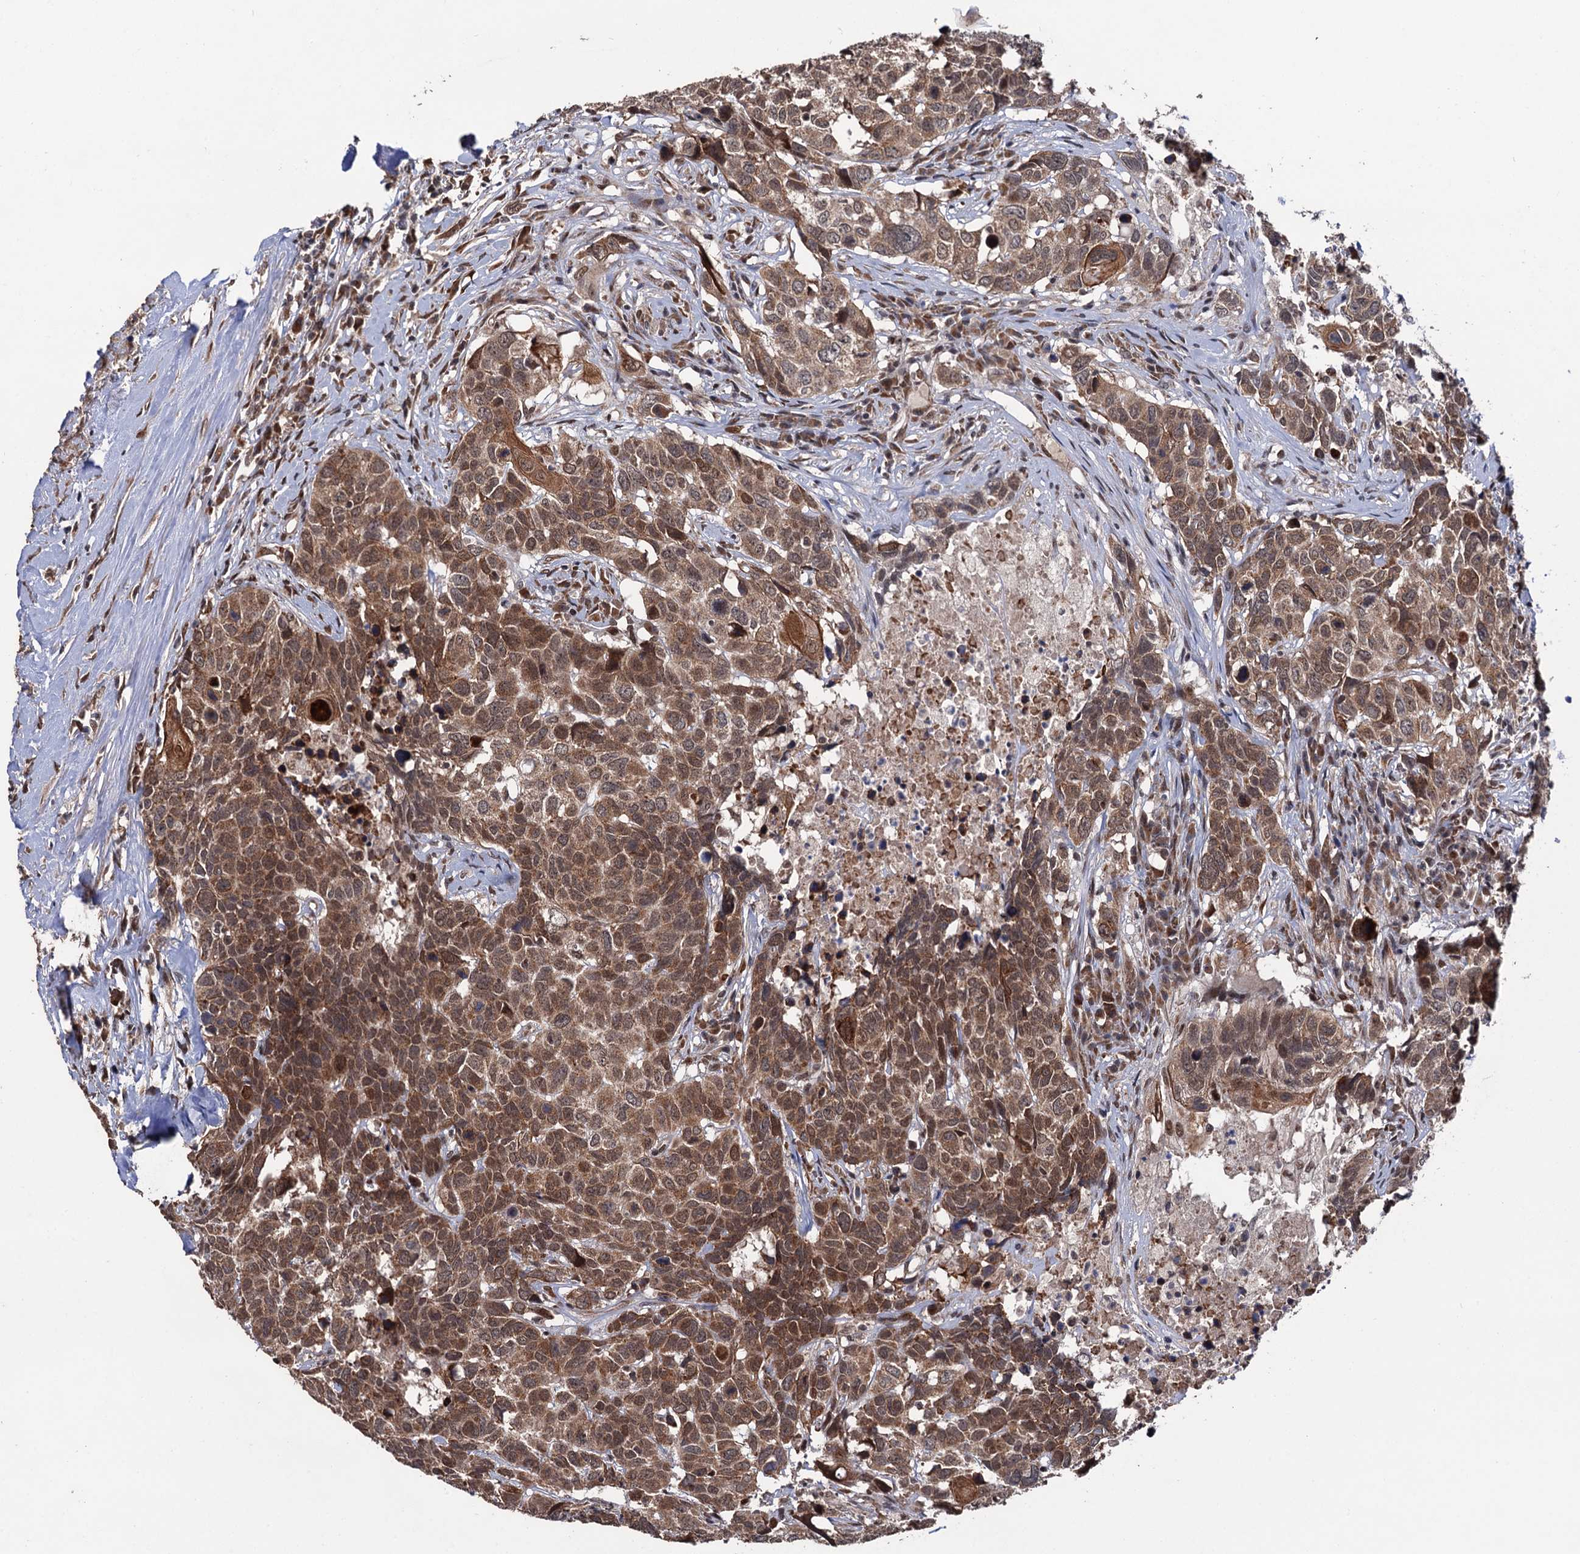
{"staining": {"intensity": "moderate", "quantity": ">75%", "location": "cytoplasmic/membranous,nuclear"}, "tissue": "head and neck cancer", "cell_type": "Tumor cells", "image_type": "cancer", "snomed": [{"axis": "morphology", "description": "Squamous cell carcinoma, NOS"}, {"axis": "topography", "description": "Head-Neck"}], "caption": "Protein staining shows moderate cytoplasmic/membranous and nuclear staining in approximately >75% of tumor cells in head and neck cancer. Immunohistochemistry (ihc) stains the protein of interest in brown and the nuclei are stained blue.", "gene": "LRRC63", "patient": {"sex": "male", "age": 66}}